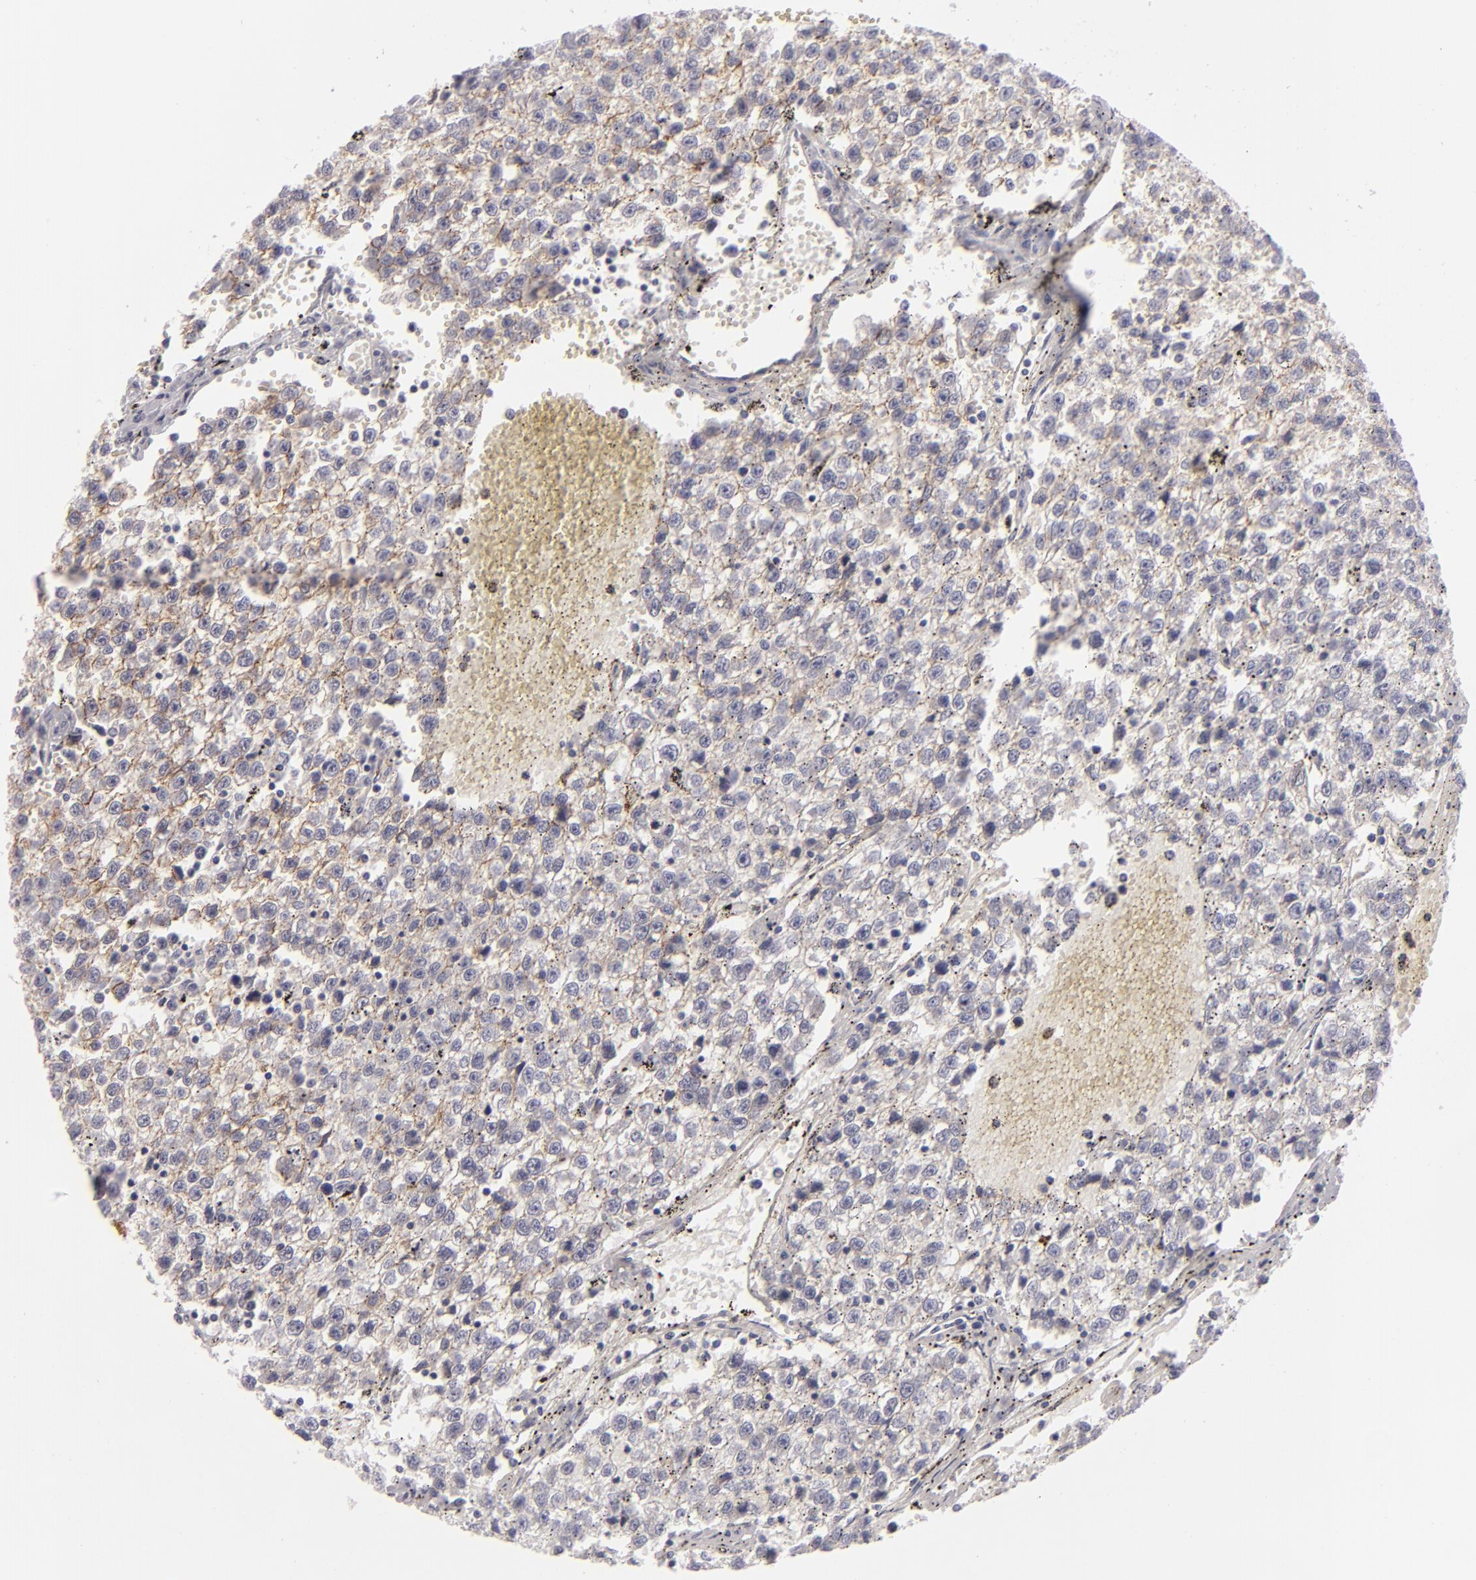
{"staining": {"intensity": "moderate", "quantity": "25%-75%", "location": "cytoplasmic/membranous"}, "tissue": "testis cancer", "cell_type": "Tumor cells", "image_type": "cancer", "snomed": [{"axis": "morphology", "description": "Seminoma, NOS"}, {"axis": "topography", "description": "Testis"}], "caption": "Testis cancer stained with a protein marker demonstrates moderate staining in tumor cells.", "gene": "JUP", "patient": {"sex": "male", "age": 35}}